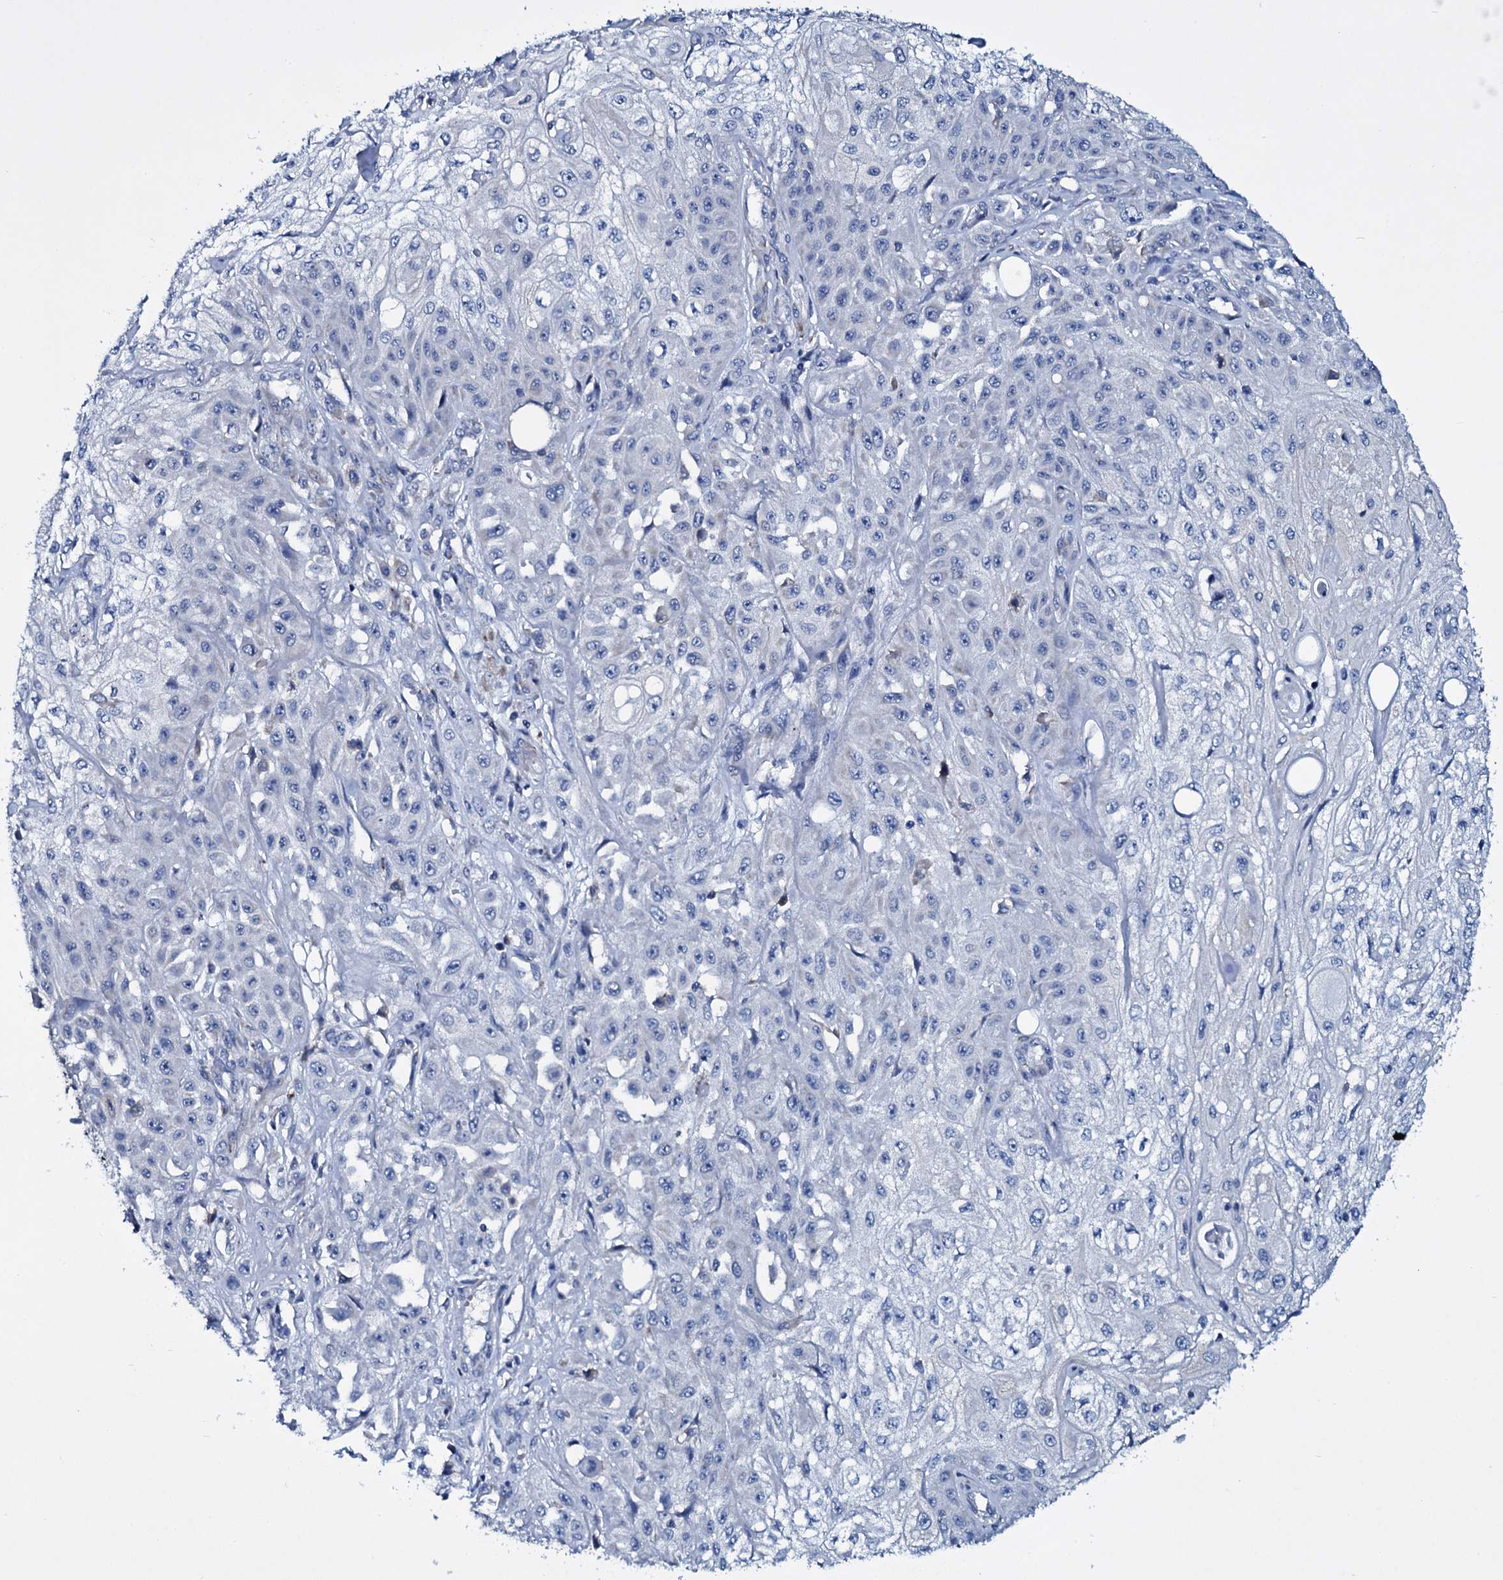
{"staining": {"intensity": "negative", "quantity": "none", "location": "none"}, "tissue": "skin cancer", "cell_type": "Tumor cells", "image_type": "cancer", "snomed": [{"axis": "morphology", "description": "Squamous cell carcinoma, NOS"}, {"axis": "morphology", "description": "Squamous cell carcinoma, metastatic, NOS"}, {"axis": "topography", "description": "Skin"}, {"axis": "topography", "description": "Lymph node"}], "caption": "Skin cancer (squamous cell carcinoma) stained for a protein using immunohistochemistry (IHC) exhibits no staining tumor cells.", "gene": "TPGS2", "patient": {"sex": "male", "age": 75}}